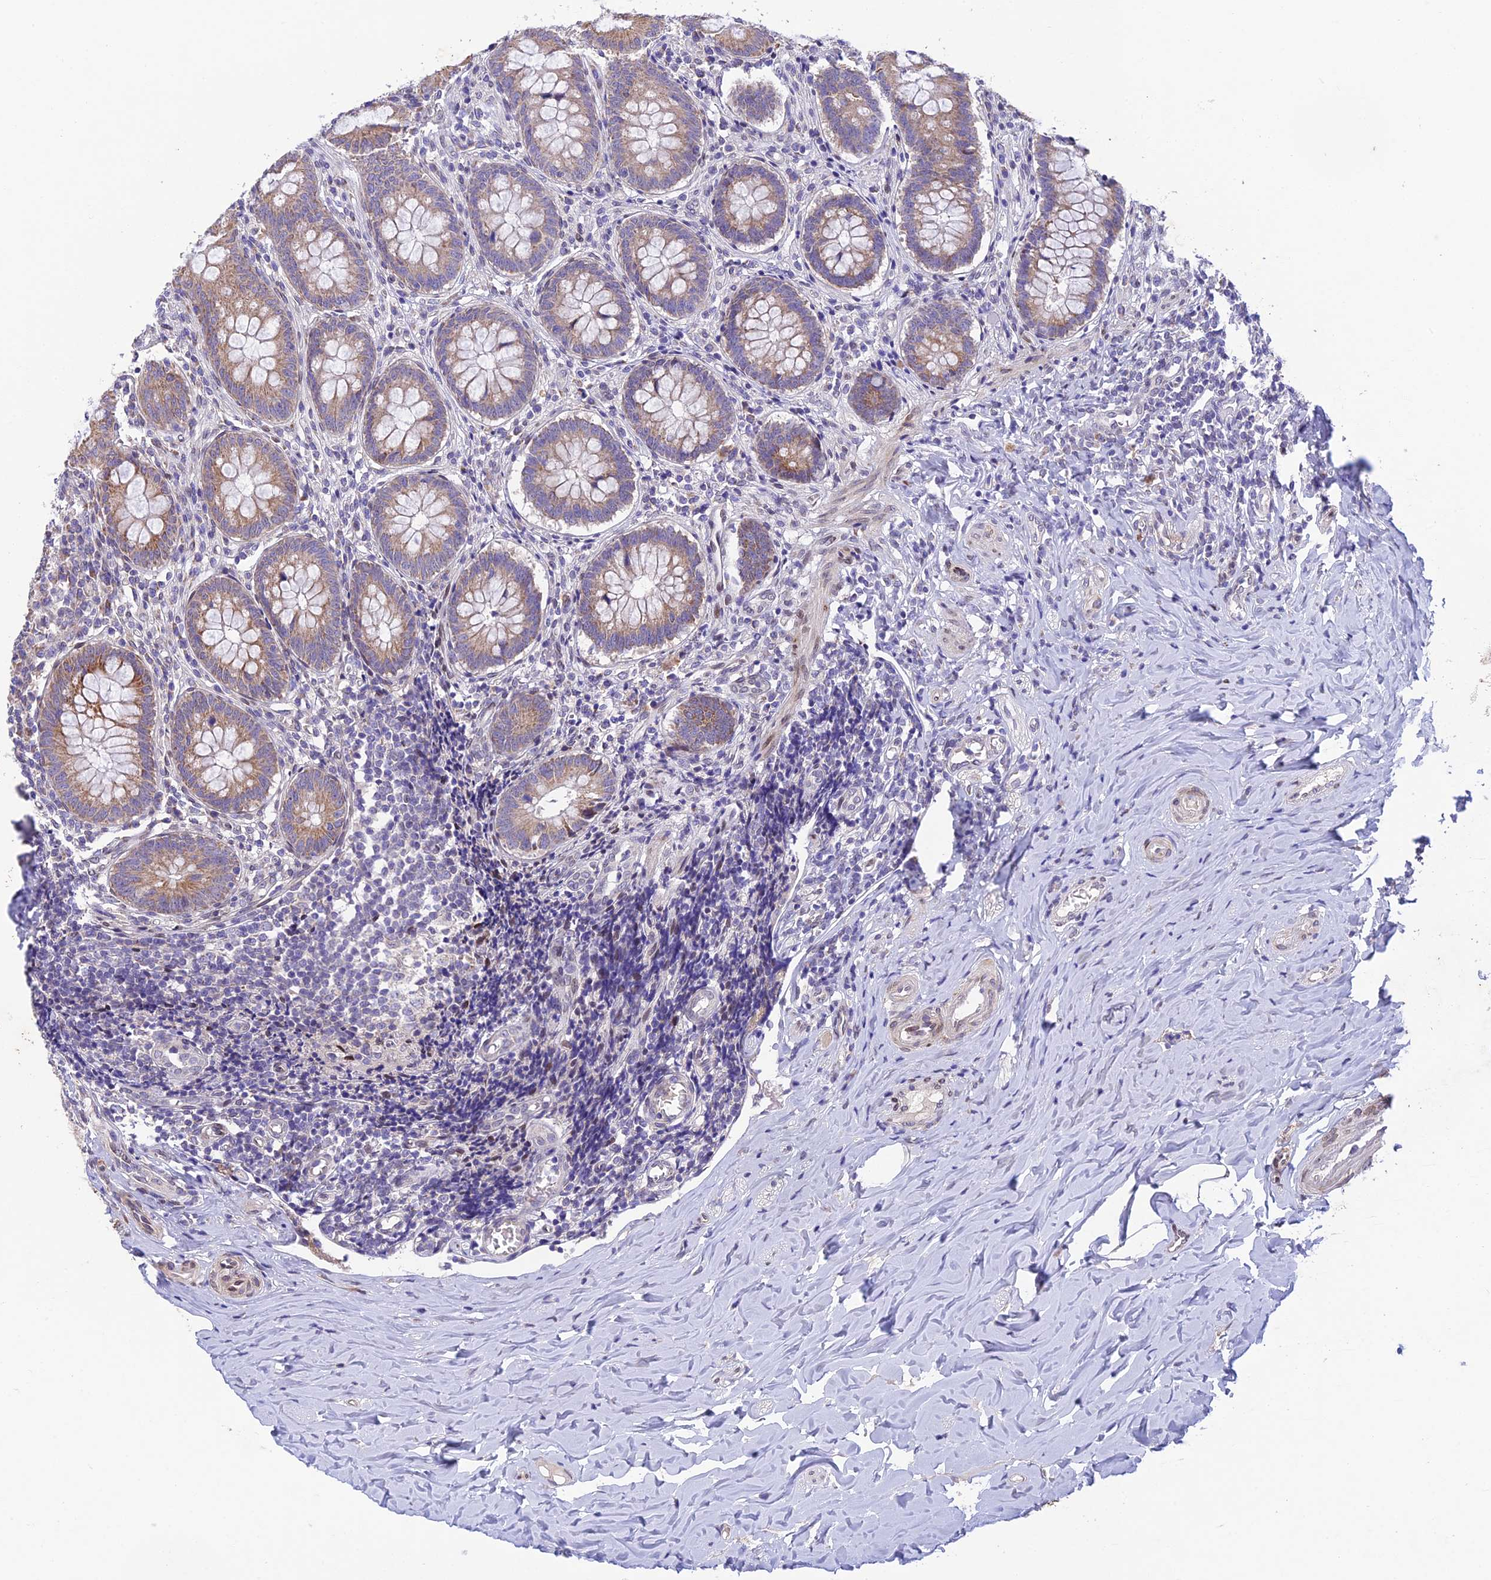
{"staining": {"intensity": "strong", "quantity": "25%-75%", "location": "cytoplasmic/membranous"}, "tissue": "appendix", "cell_type": "Glandular cells", "image_type": "normal", "snomed": [{"axis": "morphology", "description": "Normal tissue, NOS"}, {"axis": "topography", "description": "Appendix"}], "caption": "Protein expression analysis of unremarkable appendix exhibits strong cytoplasmic/membranous expression in approximately 25%-75% of glandular cells. (Brightfield microscopy of DAB IHC at high magnification).", "gene": "MGAT2", "patient": {"sex": "female", "age": 33}}